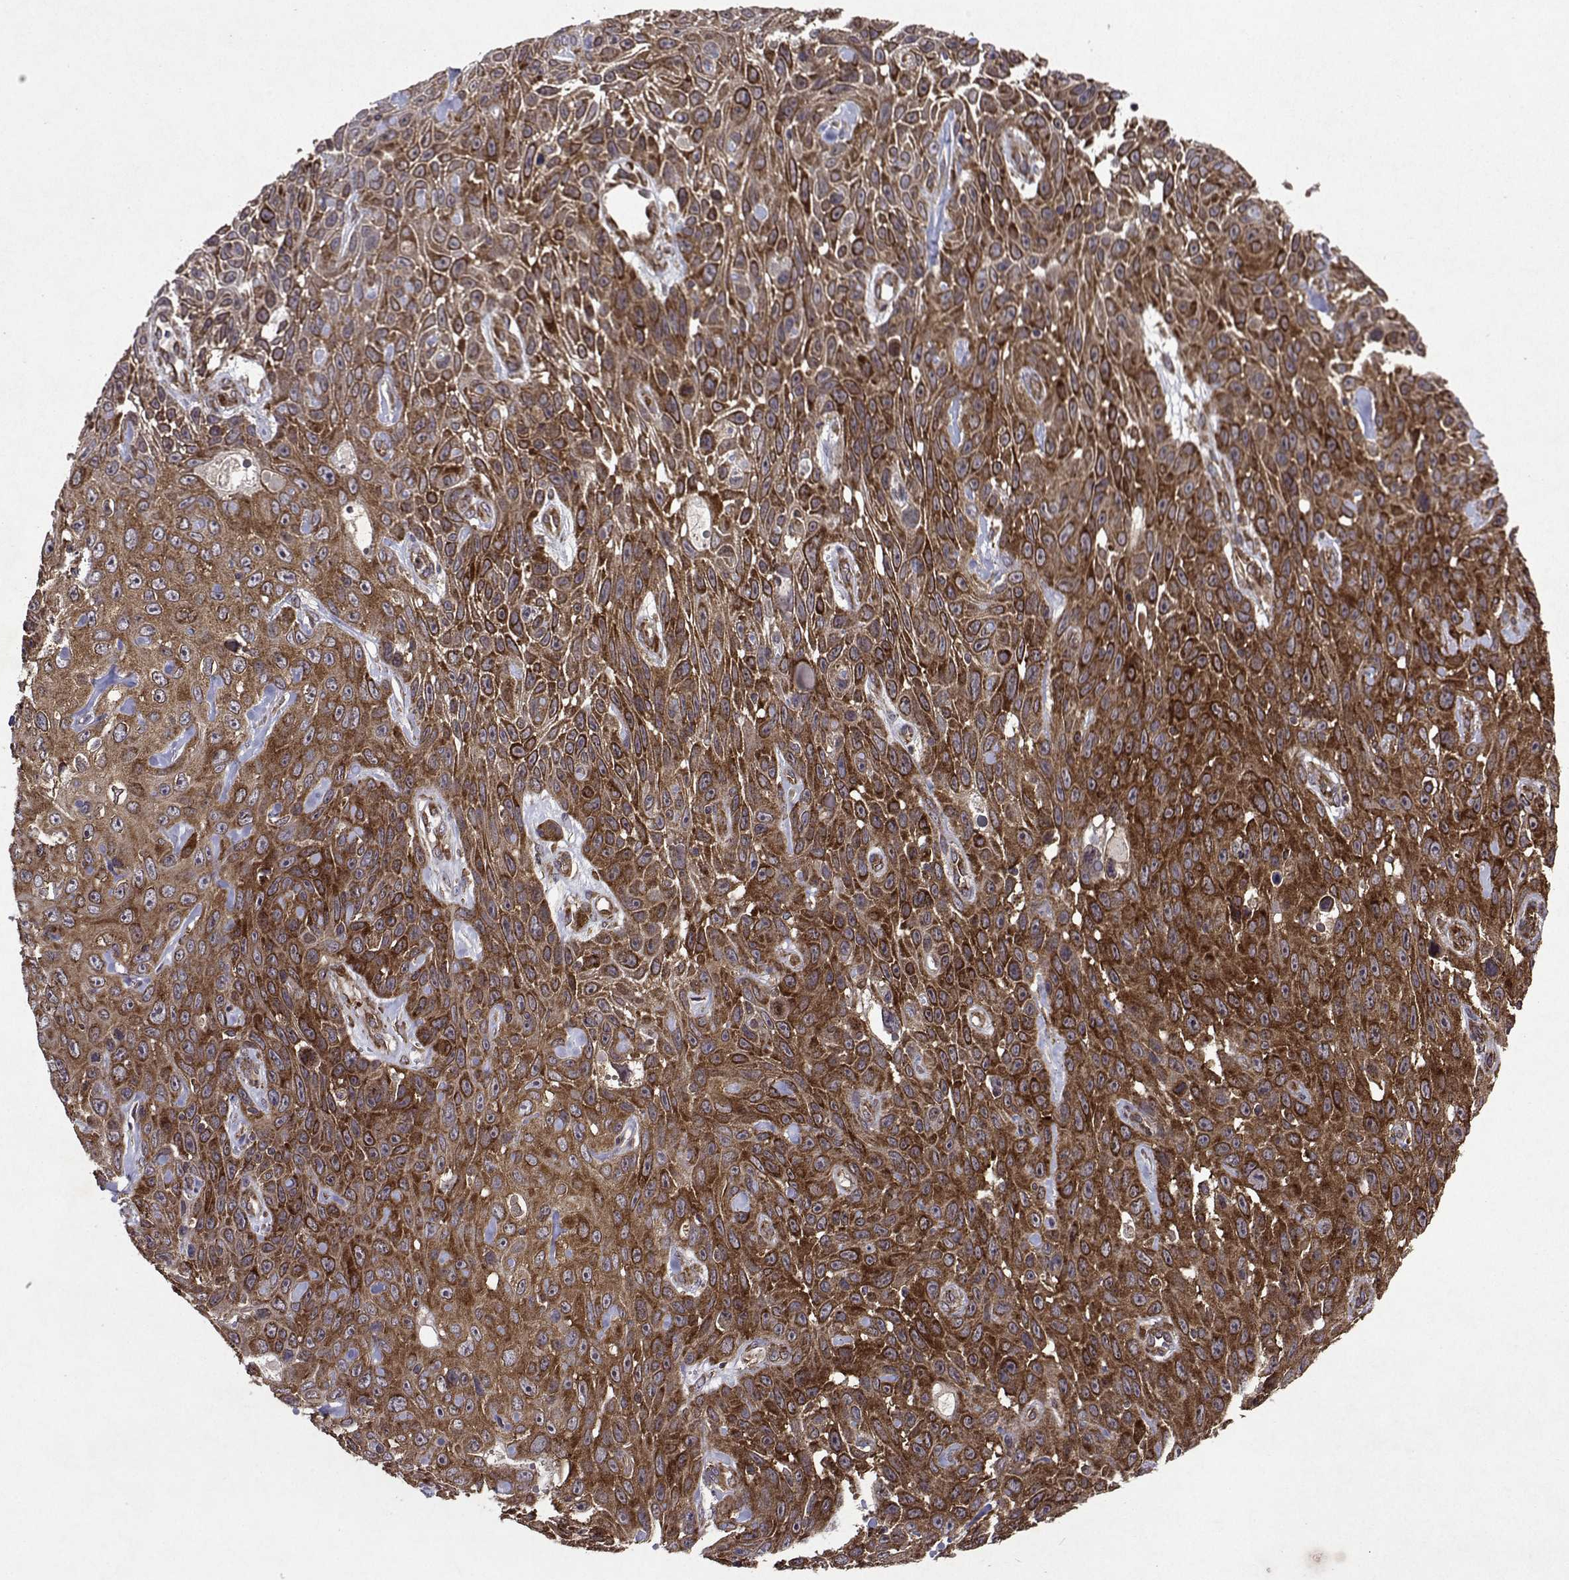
{"staining": {"intensity": "strong", "quantity": ">75%", "location": "cytoplasmic/membranous"}, "tissue": "skin cancer", "cell_type": "Tumor cells", "image_type": "cancer", "snomed": [{"axis": "morphology", "description": "Squamous cell carcinoma, NOS"}, {"axis": "topography", "description": "Skin"}], "caption": "Skin cancer stained for a protein (brown) displays strong cytoplasmic/membranous positive expression in about >75% of tumor cells.", "gene": "TARBP2", "patient": {"sex": "male", "age": 82}}